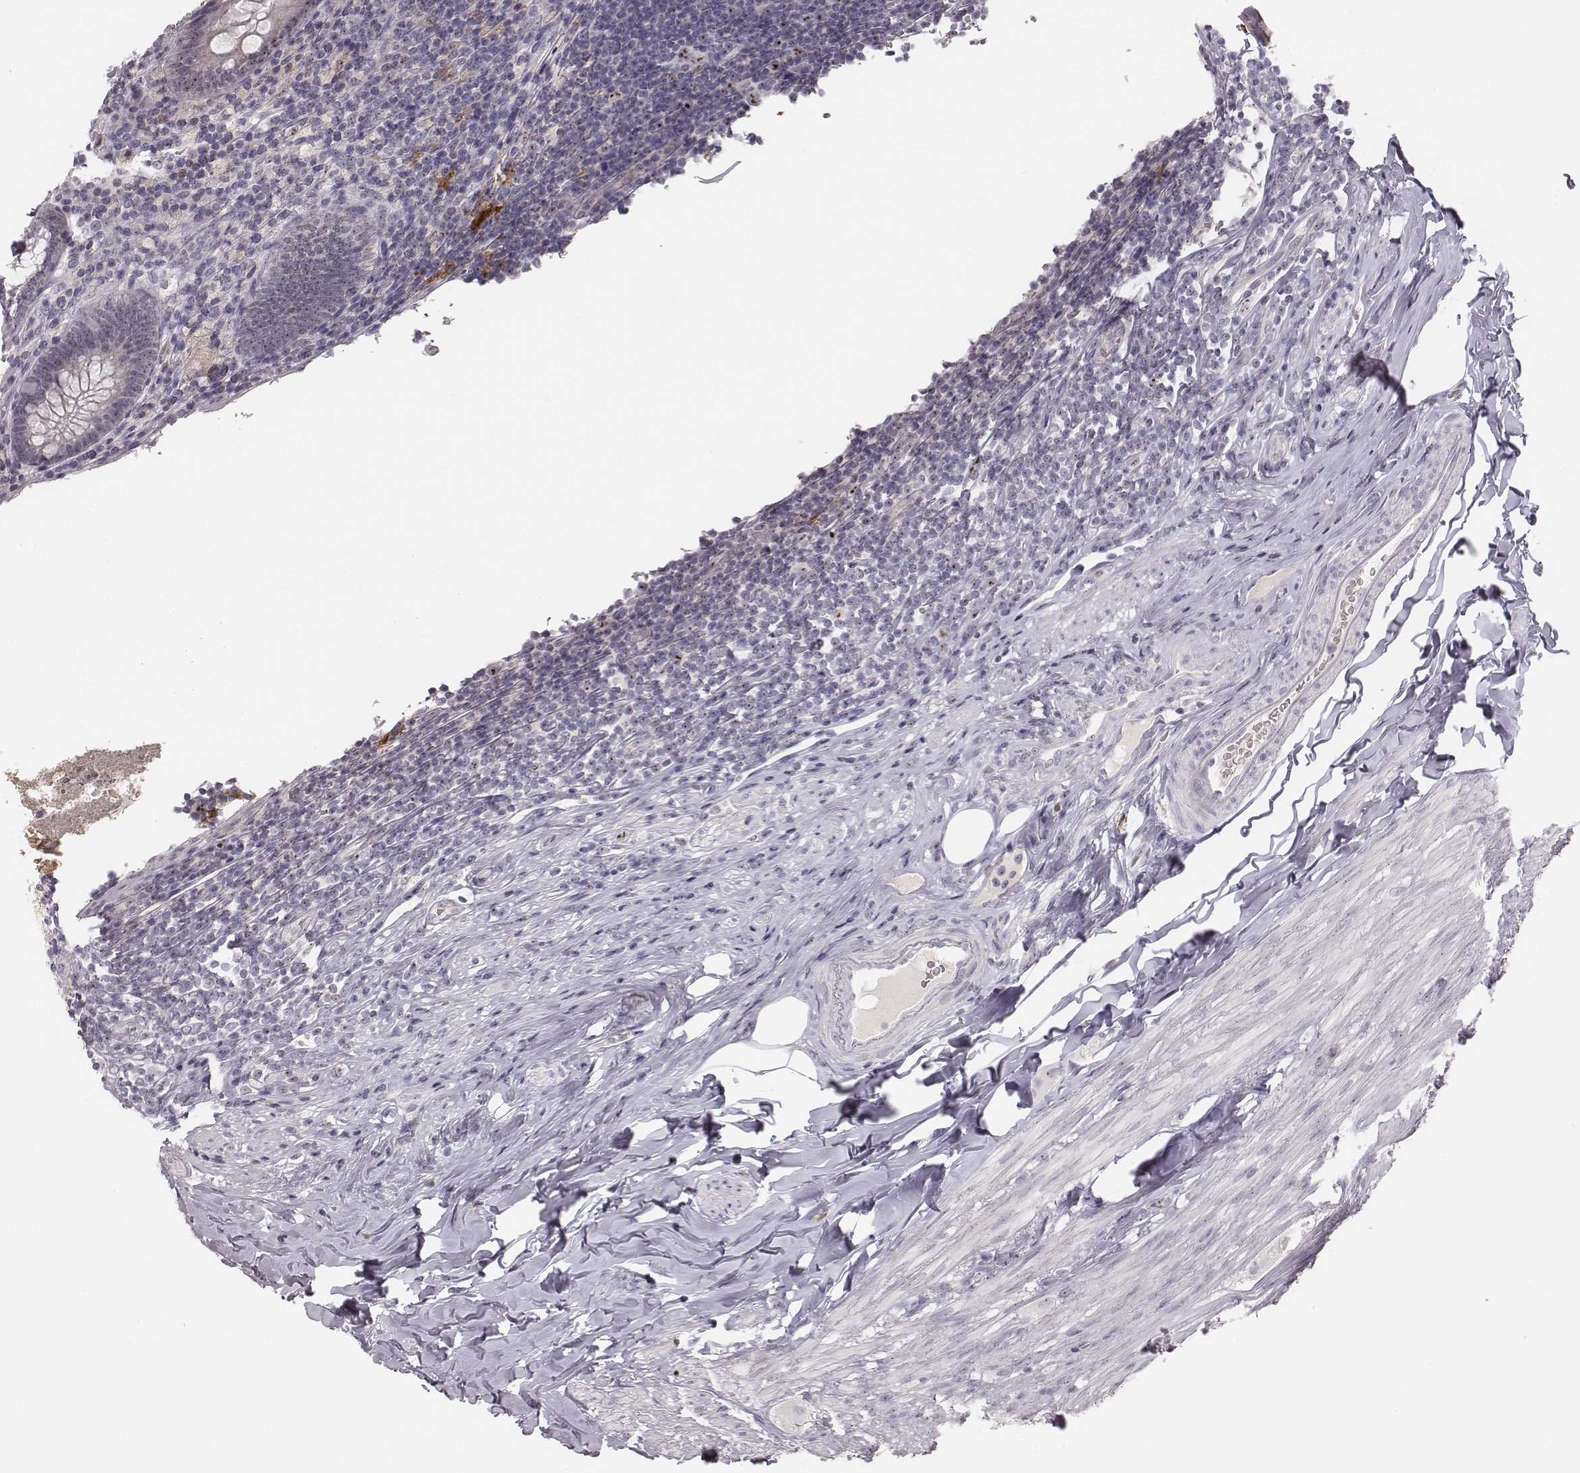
{"staining": {"intensity": "moderate", "quantity": "25%-75%", "location": "nuclear"}, "tissue": "appendix", "cell_type": "Glandular cells", "image_type": "normal", "snomed": [{"axis": "morphology", "description": "Normal tissue, NOS"}, {"axis": "topography", "description": "Appendix"}], "caption": "Human appendix stained for a protein (brown) displays moderate nuclear positive expression in approximately 25%-75% of glandular cells.", "gene": "NIFK", "patient": {"sex": "male", "age": 47}}